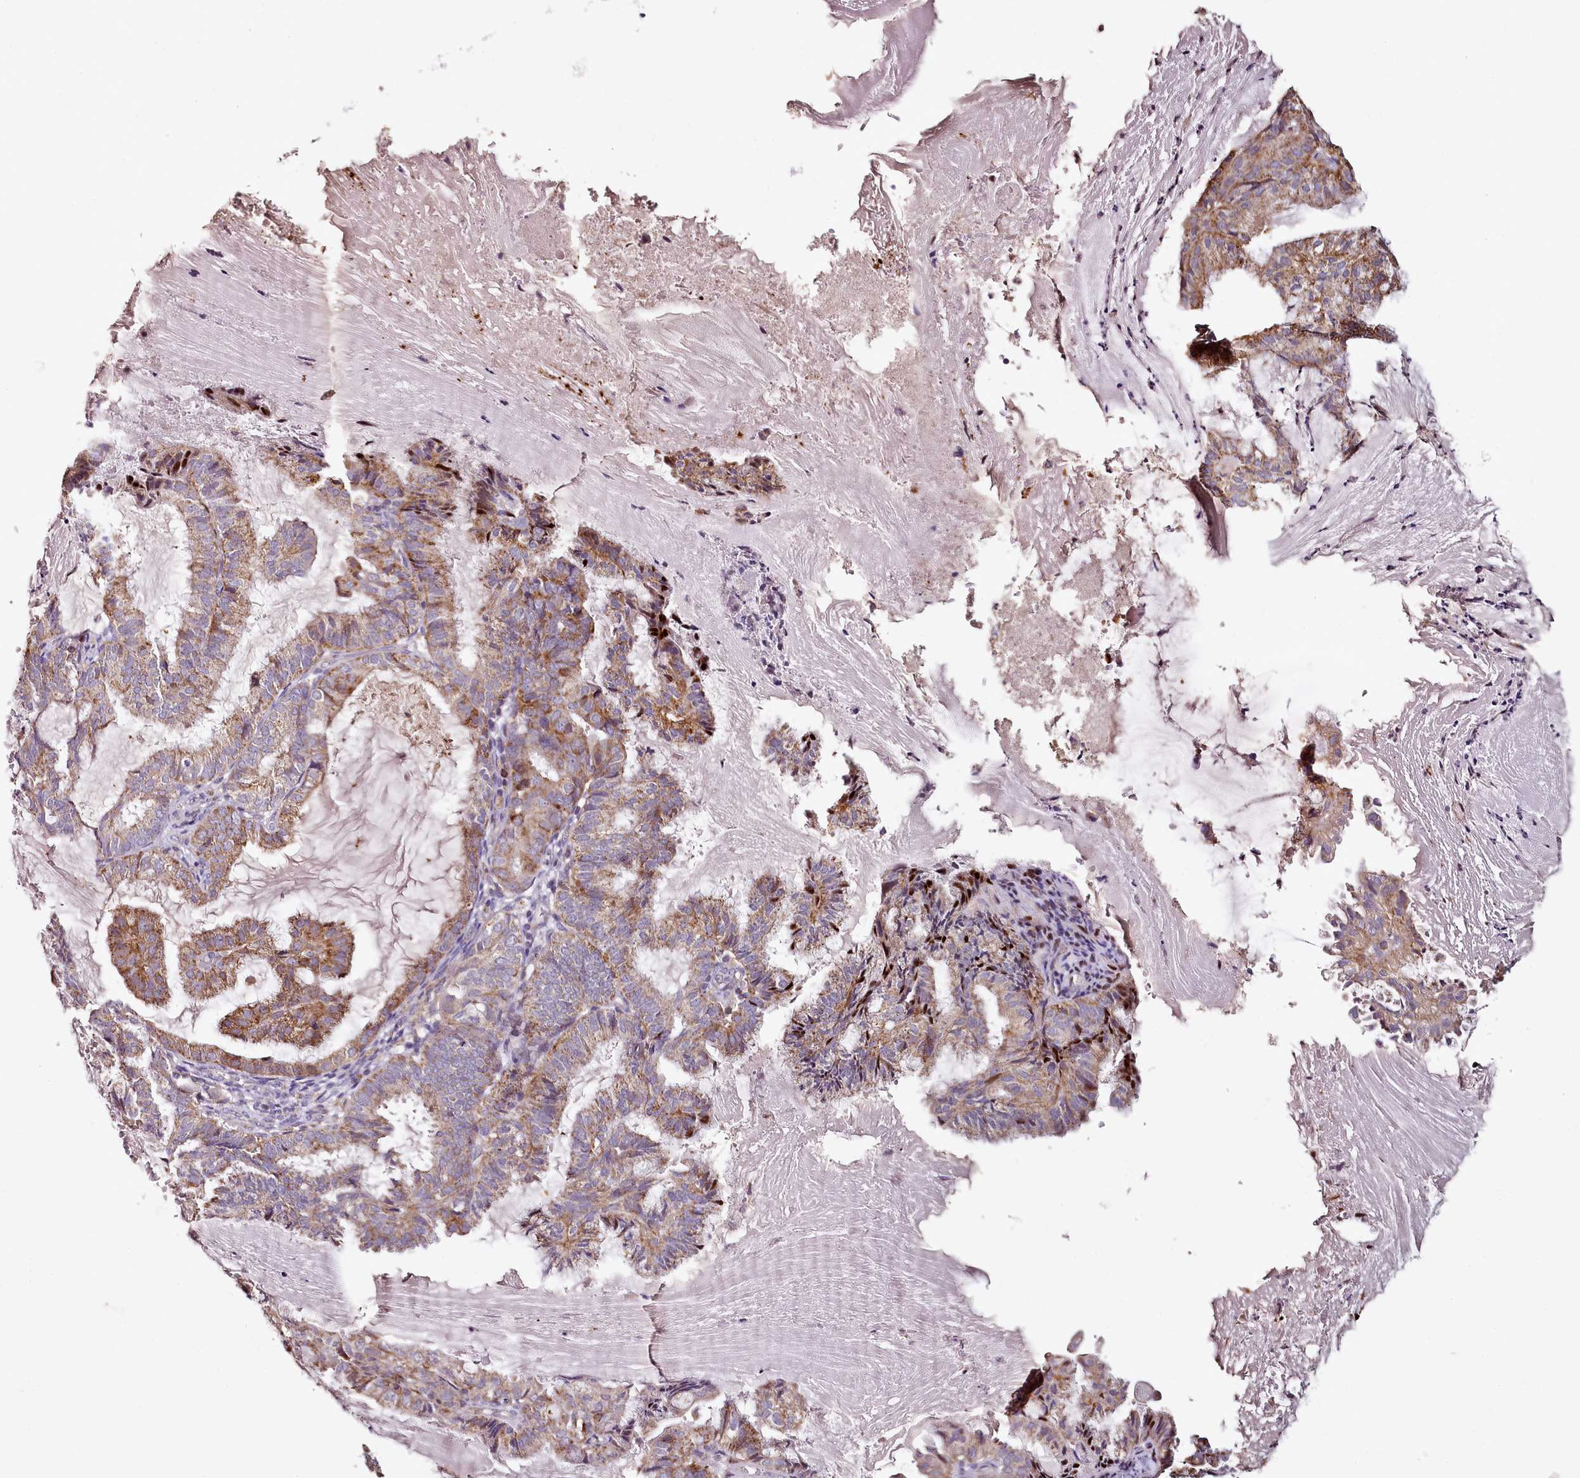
{"staining": {"intensity": "moderate", "quantity": ">75%", "location": "cytoplasmic/membranous"}, "tissue": "endometrial cancer", "cell_type": "Tumor cells", "image_type": "cancer", "snomed": [{"axis": "morphology", "description": "Adenocarcinoma, NOS"}, {"axis": "topography", "description": "Endometrium"}], "caption": "Protein expression analysis of endometrial cancer exhibits moderate cytoplasmic/membranous positivity in approximately >75% of tumor cells.", "gene": "ACSS1", "patient": {"sex": "female", "age": 86}}